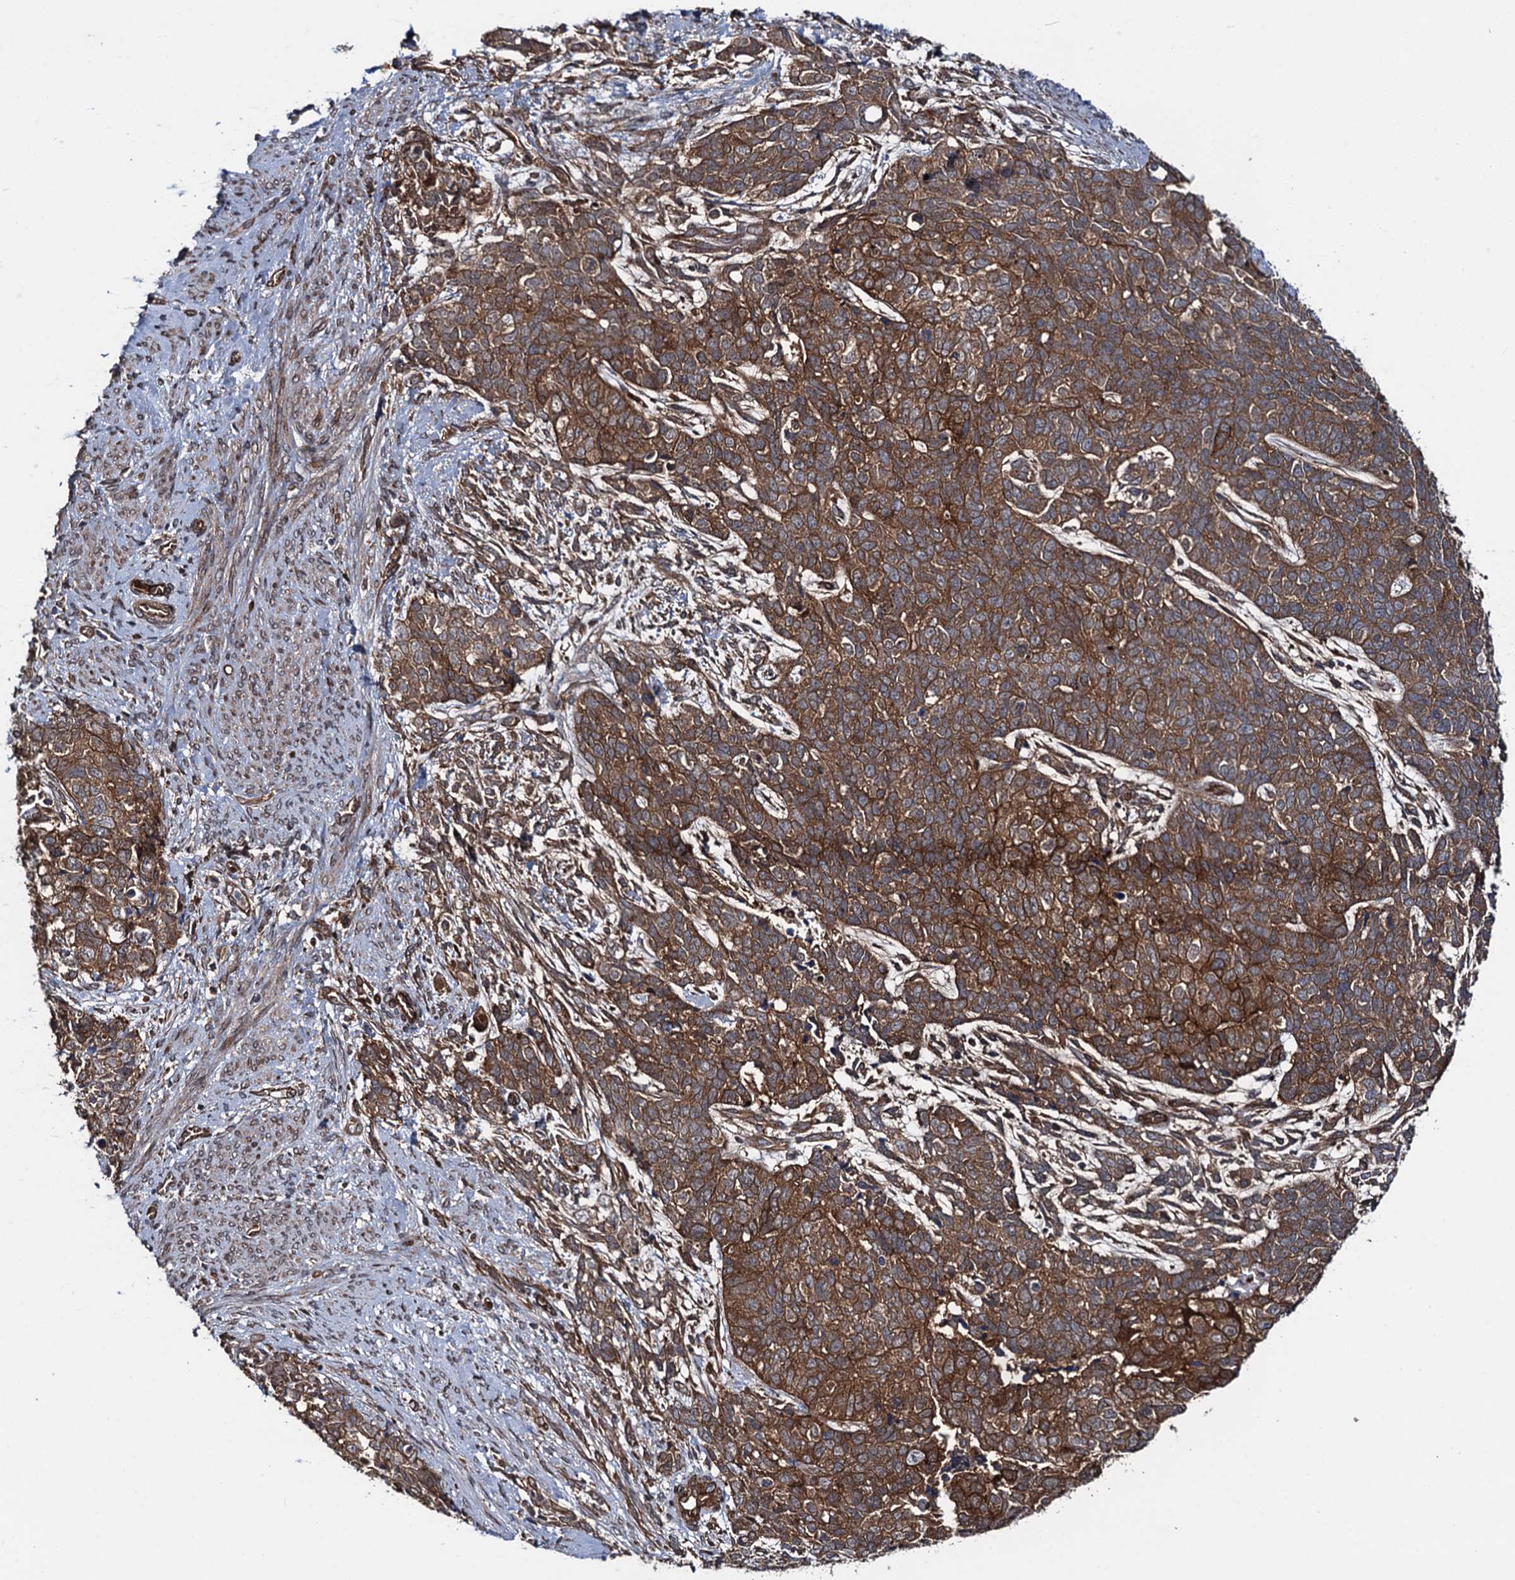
{"staining": {"intensity": "moderate", "quantity": ">75%", "location": "cytoplasmic/membranous"}, "tissue": "cervical cancer", "cell_type": "Tumor cells", "image_type": "cancer", "snomed": [{"axis": "morphology", "description": "Squamous cell carcinoma, NOS"}, {"axis": "topography", "description": "Cervix"}], "caption": "Tumor cells exhibit moderate cytoplasmic/membranous expression in about >75% of cells in squamous cell carcinoma (cervical). (Stains: DAB in brown, nuclei in blue, Microscopy: brightfield microscopy at high magnification).", "gene": "RHOBTB1", "patient": {"sex": "female", "age": 63}}